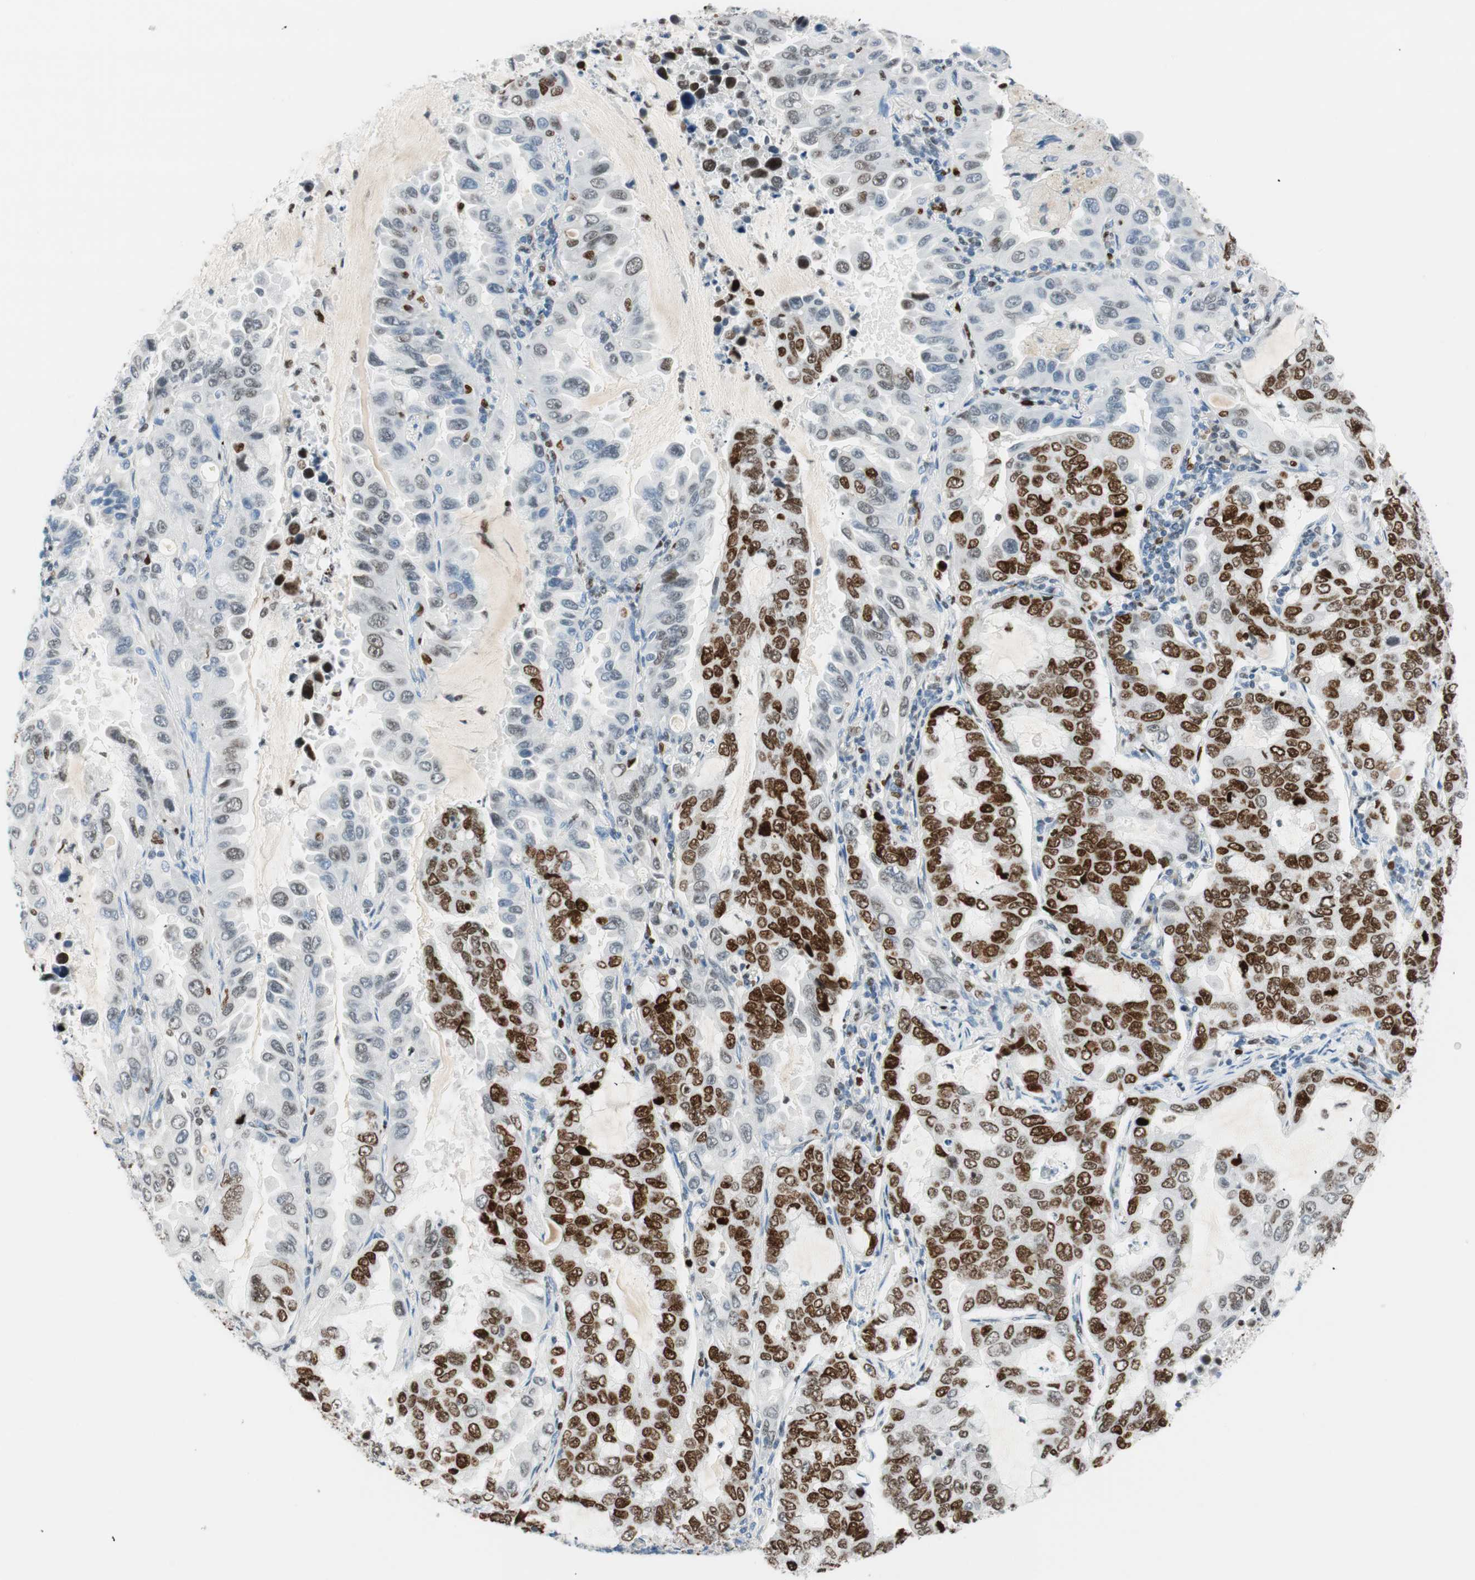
{"staining": {"intensity": "strong", "quantity": ">75%", "location": "nuclear"}, "tissue": "lung cancer", "cell_type": "Tumor cells", "image_type": "cancer", "snomed": [{"axis": "morphology", "description": "Adenocarcinoma, NOS"}, {"axis": "topography", "description": "Lung"}], "caption": "Human adenocarcinoma (lung) stained with a protein marker displays strong staining in tumor cells.", "gene": "EZH2", "patient": {"sex": "male", "age": 64}}